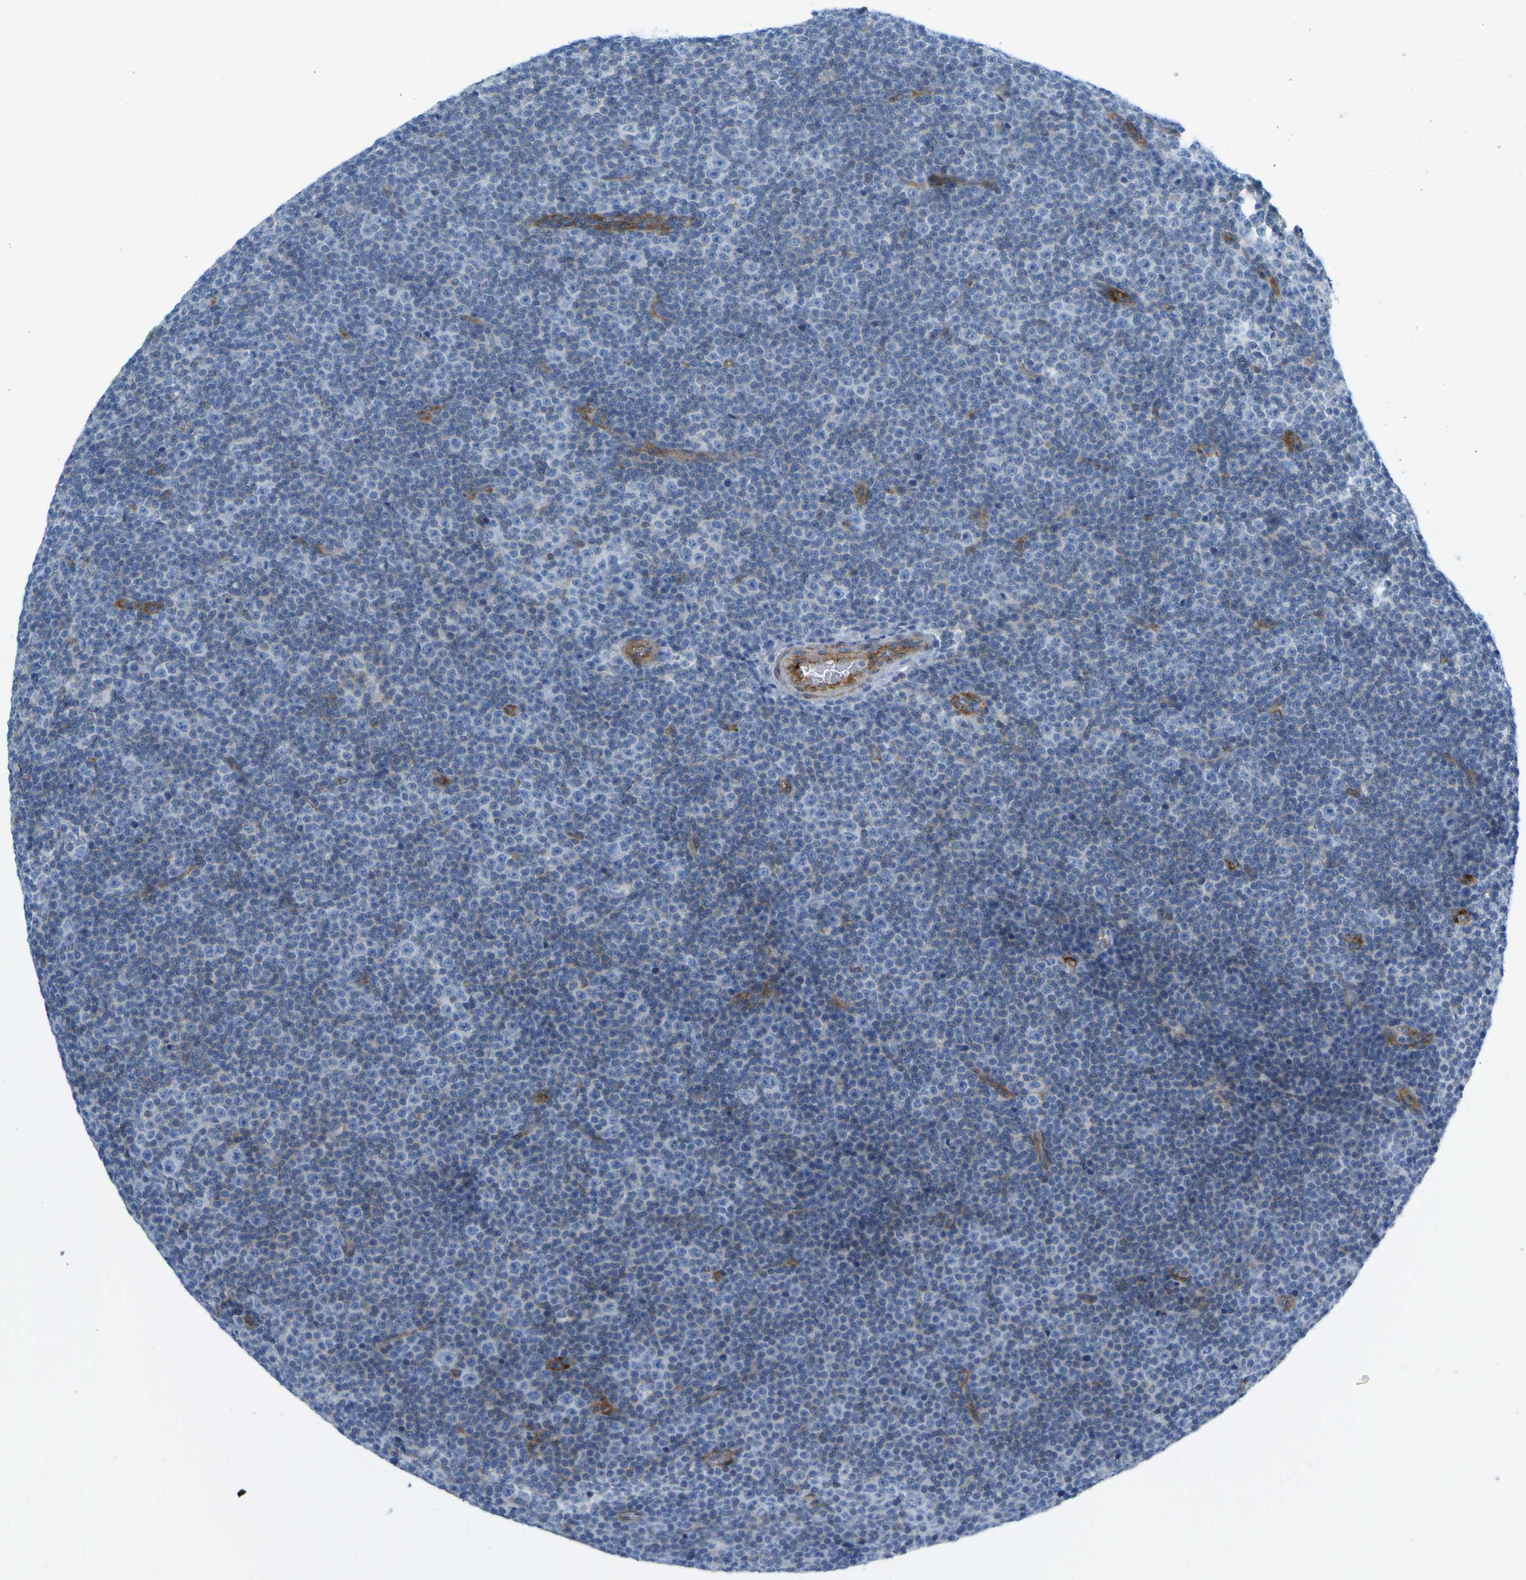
{"staining": {"intensity": "negative", "quantity": "none", "location": "none"}, "tissue": "lymphoma", "cell_type": "Tumor cells", "image_type": "cancer", "snomed": [{"axis": "morphology", "description": "Malignant lymphoma, non-Hodgkin's type, Low grade"}, {"axis": "topography", "description": "Lymph node"}], "caption": "Tumor cells are negative for protein expression in human low-grade malignant lymphoma, non-Hodgkin's type.", "gene": "MYL3", "patient": {"sex": "female", "age": 67}}